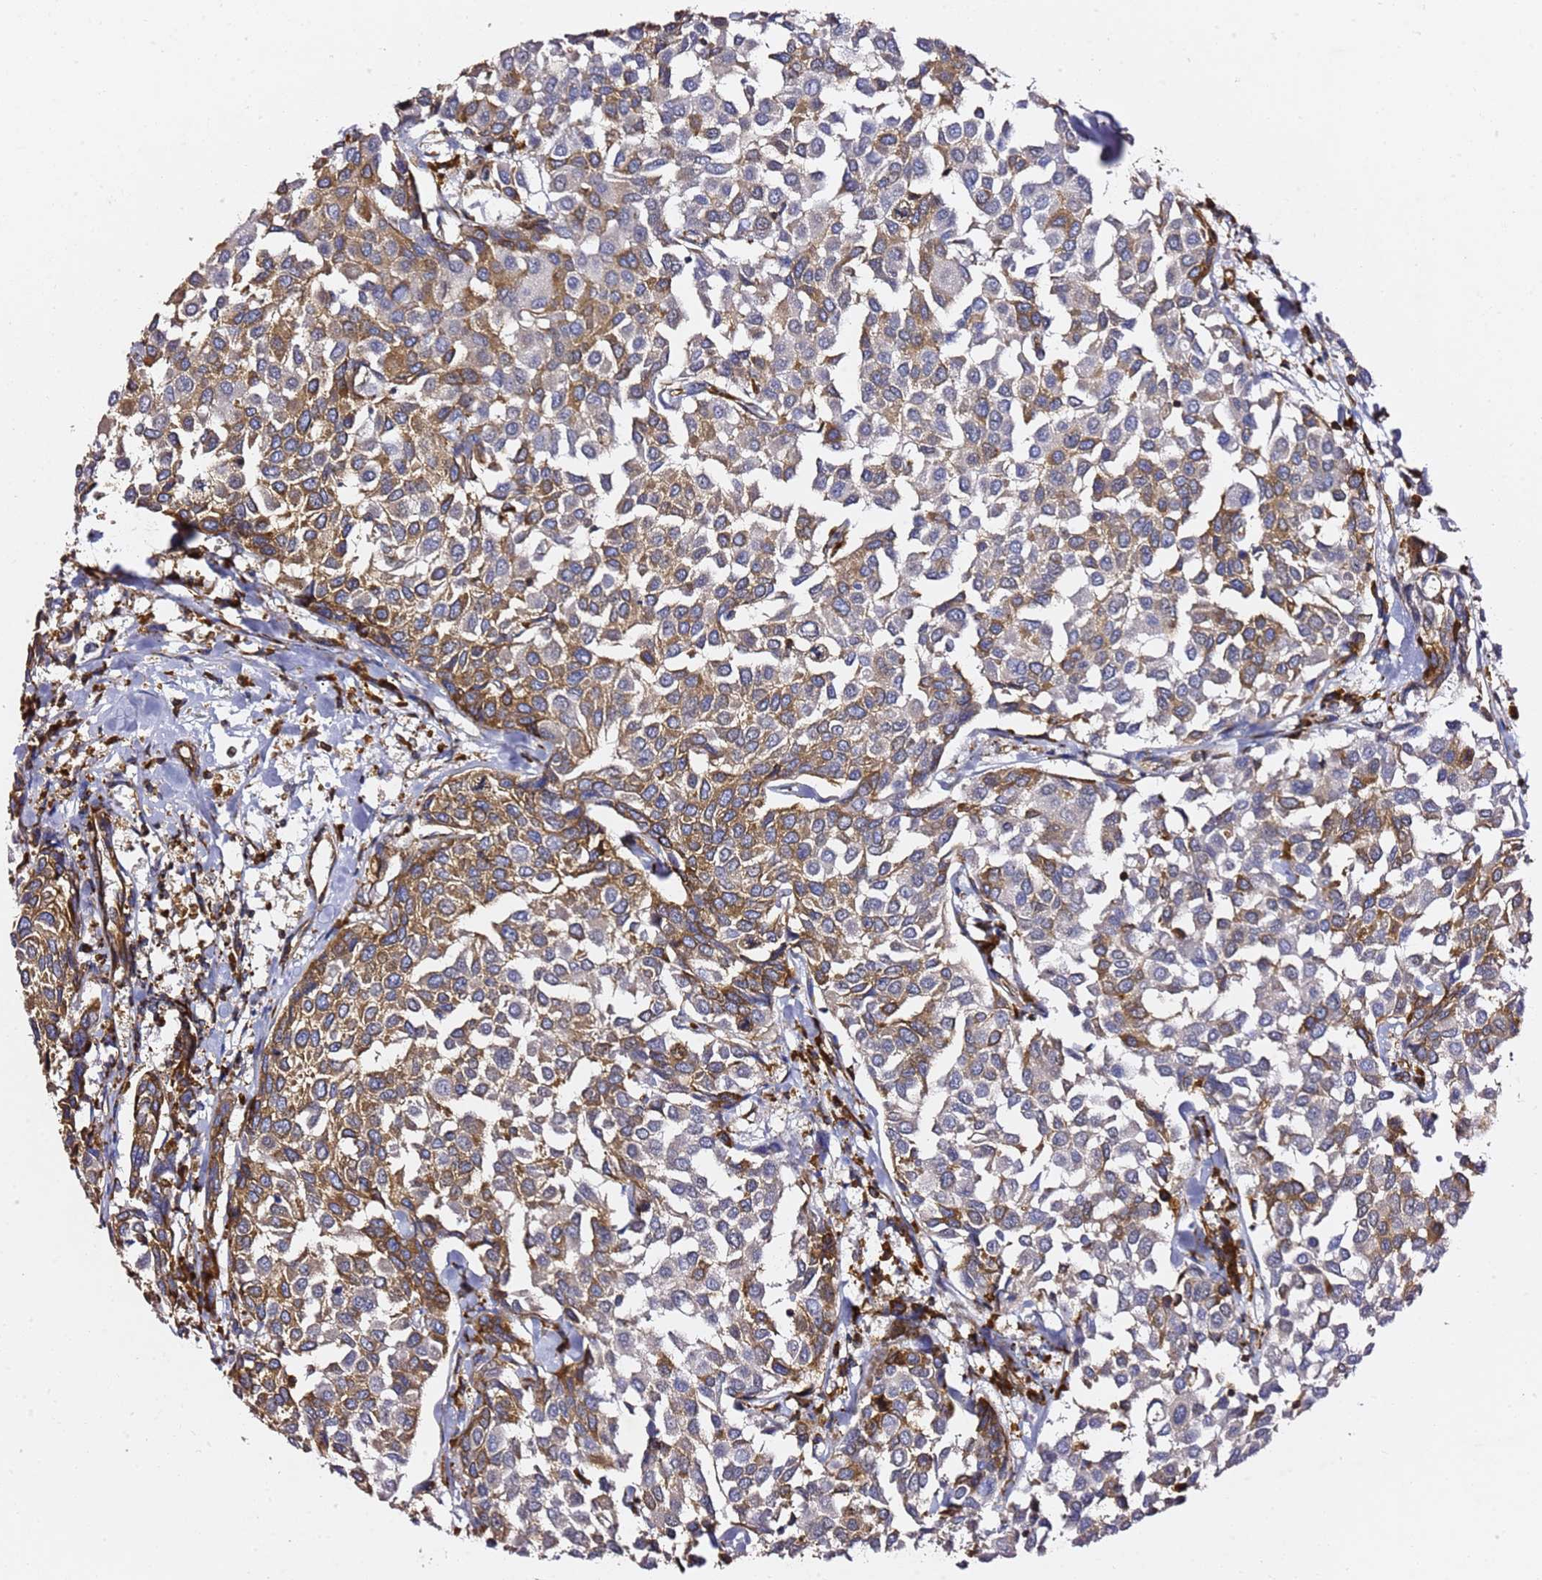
{"staining": {"intensity": "strong", "quantity": "25%-75%", "location": "cytoplasmic/membranous"}, "tissue": "breast cancer", "cell_type": "Tumor cells", "image_type": "cancer", "snomed": [{"axis": "morphology", "description": "Duct carcinoma"}, {"axis": "topography", "description": "Breast"}], "caption": "A micrograph of human breast cancer (intraductal carcinoma) stained for a protein shows strong cytoplasmic/membranous brown staining in tumor cells.", "gene": "TPST1", "patient": {"sex": "female", "age": 55}}